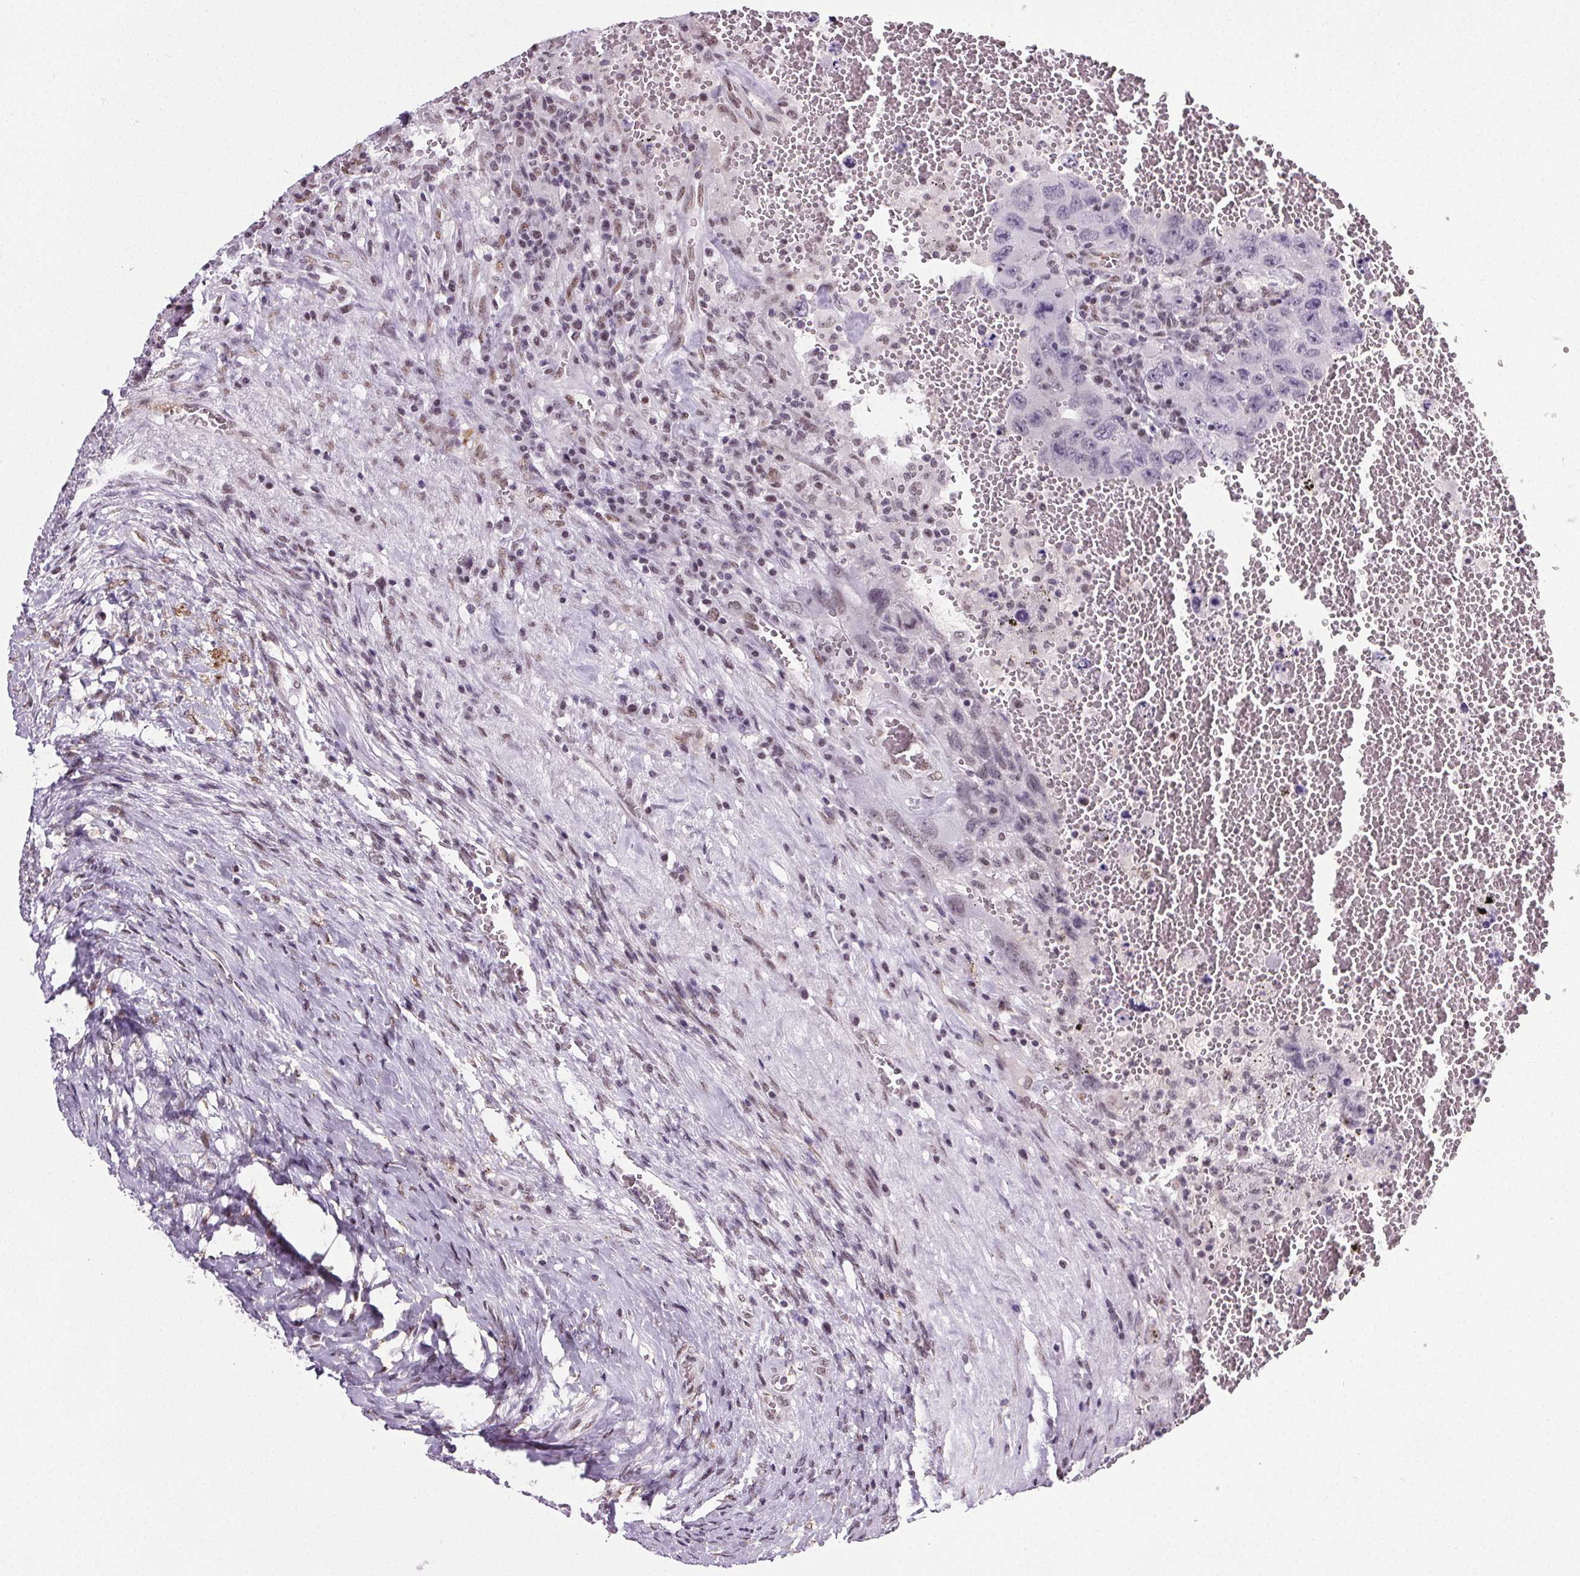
{"staining": {"intensity": "negative", "quantity": "none", "location": "none"}, "tissue": "testis cancer", "cell_type": "Tumor cells", "image_type": "cancer", "snomed": [{"axis": "morphology", "description": "Carcinoma, Embryonal, NOS"}, {"axis": "topography", "description": "Testis"}], "caption": "High power microscopy micrograph of an immunohistochemistry (IHC) image of testis cancer (embryonal carcinoma), revealing no significant staining in tumor cells.", "gene": "GP6", "patient": {"sex": "male", "age": 26}}